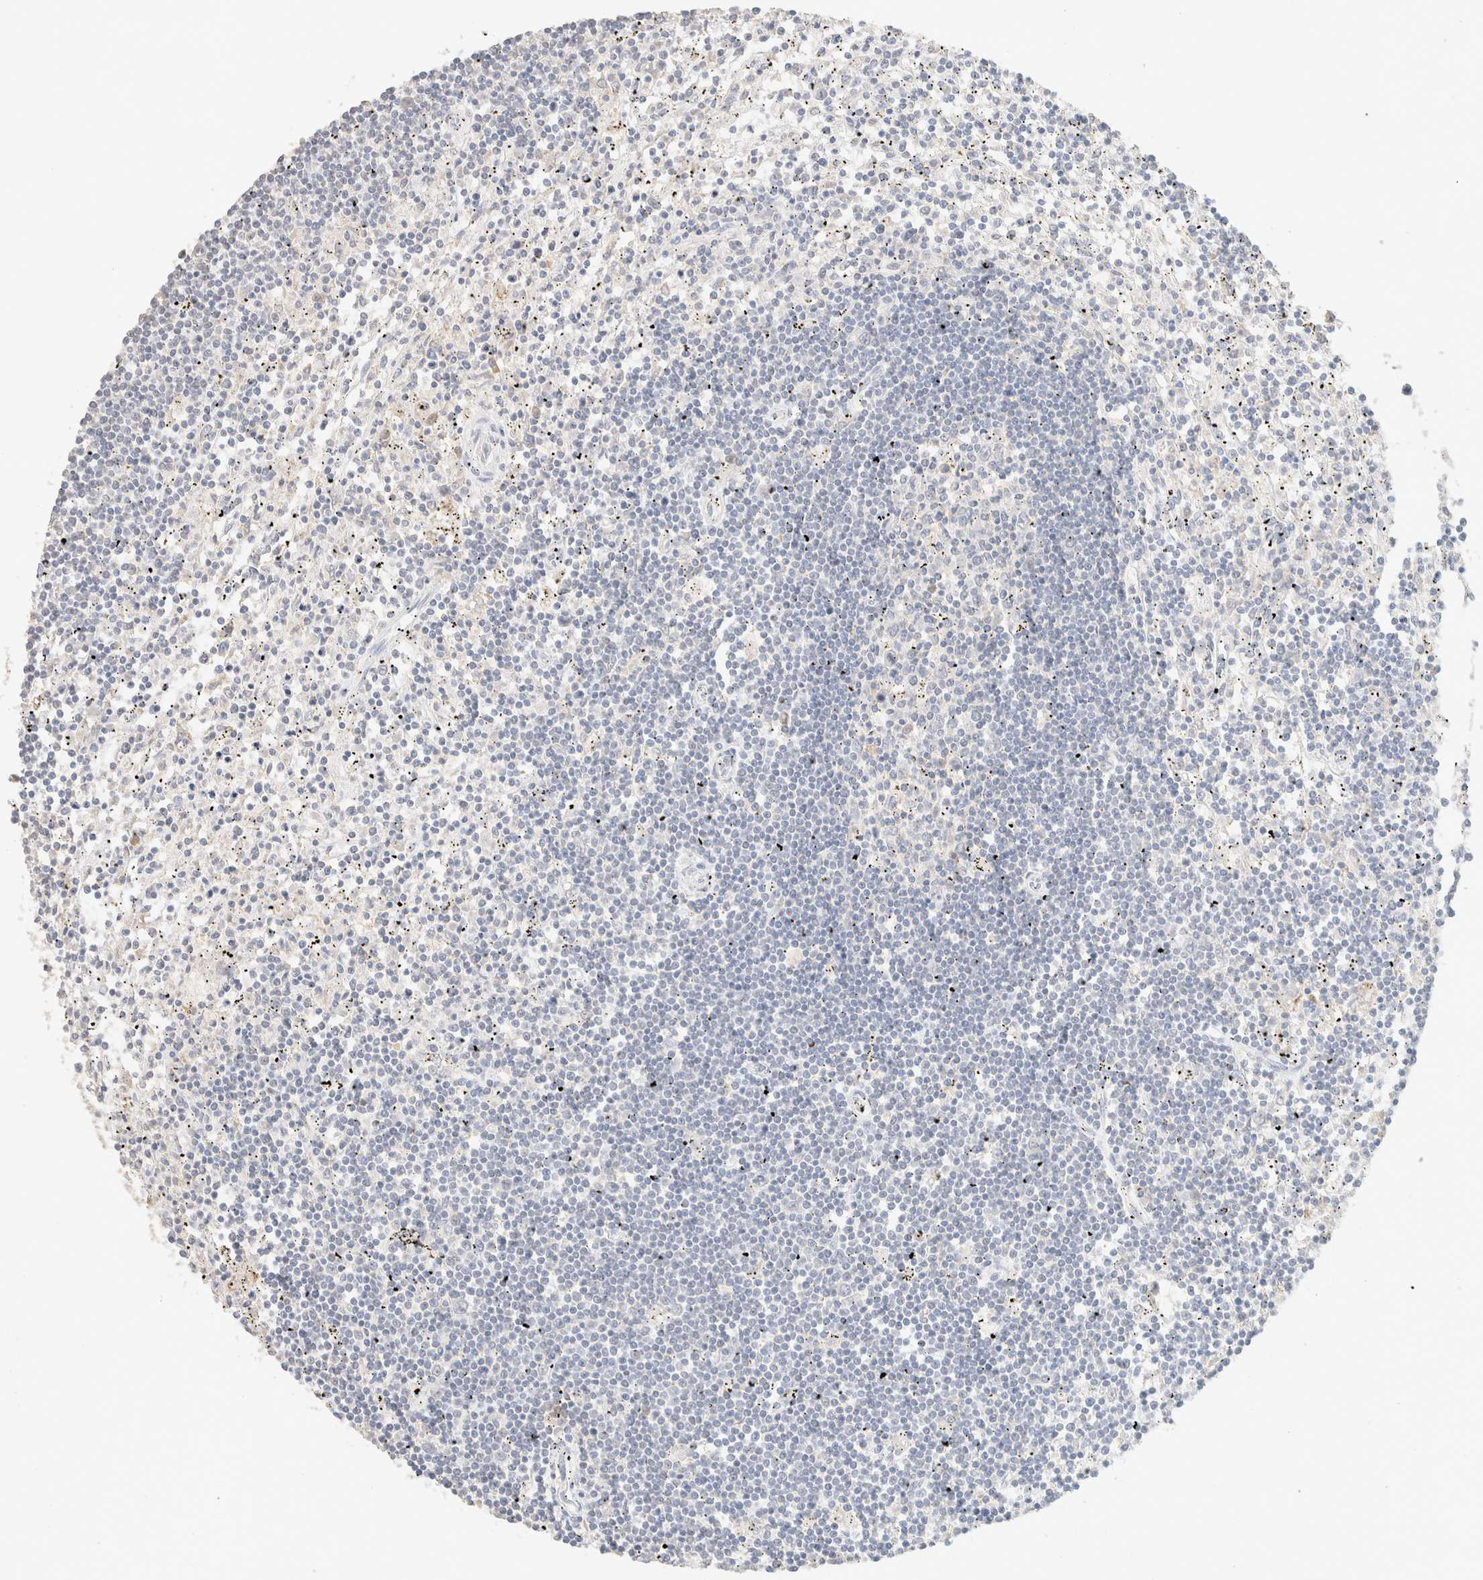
{"staining": {"intensity": "negative", "quantity": "none", "location": "none"}, "tissue": "lymphoma", "cell_type": "Tumor cells", "image_type": "cancer", "snomed": [{"axis": "morphology", "description": "Malignant lymphoma, non-Hodgkin's type, Low grade"}, {"axis": "topography", "description": "Spleen"}], "caption": "This image is of malignant lymphoma, non-Hodgkin's type (low-grade) stained with immunohistochemistry (IHC) to label a protein in brown with the nuclei are counter-stained blue. There is no staining in tumor cells. Nuclei are stained in blue.", "gene": "CPA1", "patient": {"sex": "male", "age": 76}}